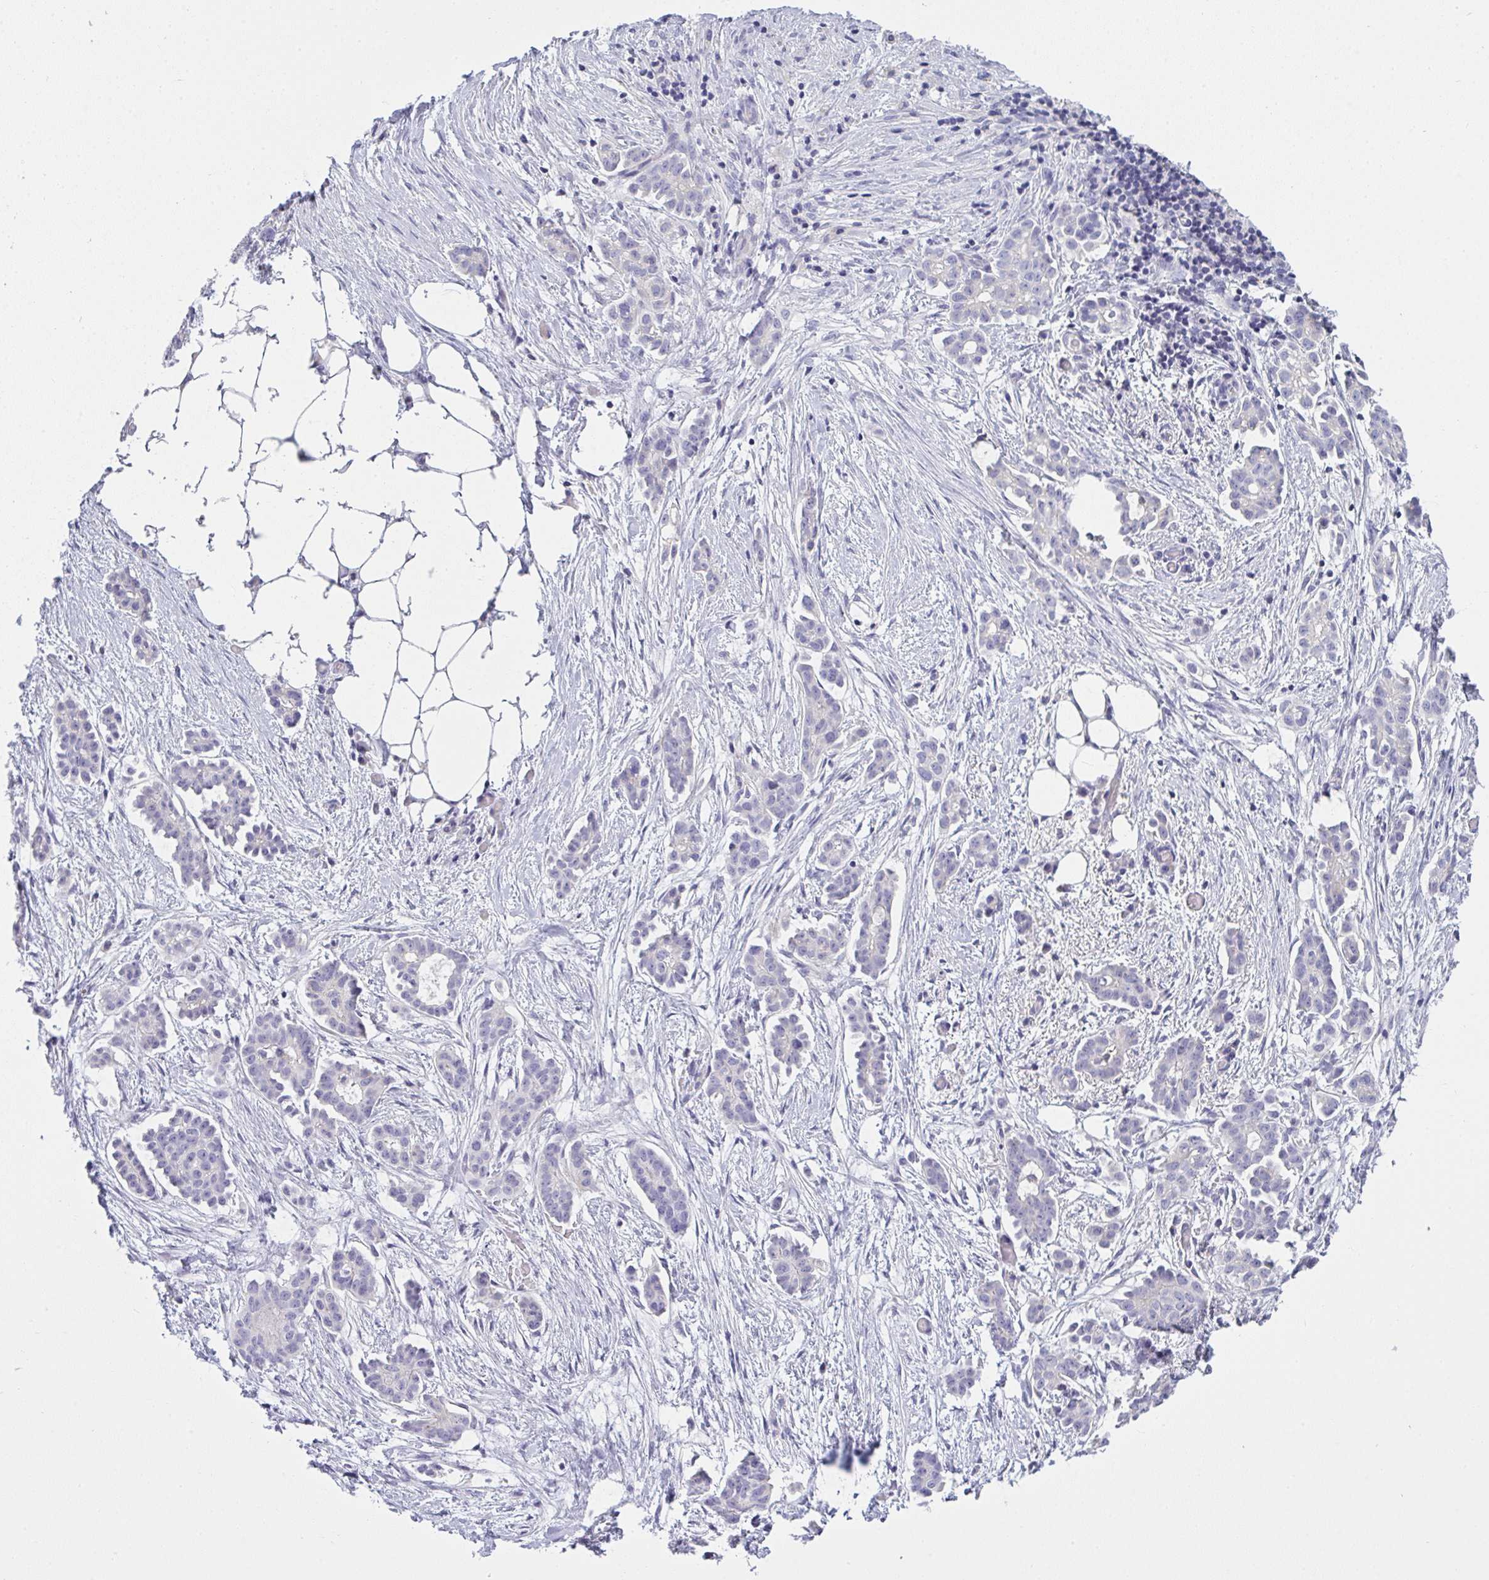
{"staining": {"intensity": "negative", "quantity": "none", "location": "none"}, "tissue": "ovarian cancer", "cell_type": "Tumor cells", "image_type": "cancer", "snomed": [{"axis": "morphology", "description": "Cystadenocarcinoma, serous, NOS"}, {"axis": "topography", "description": "Ovary"}], "caption": "Tumor cells show no significant positivity in ovarian serous cystadenocarcinoma.", "gene": "GSDMB", "patient": {"sex": "female", "age": 50}}